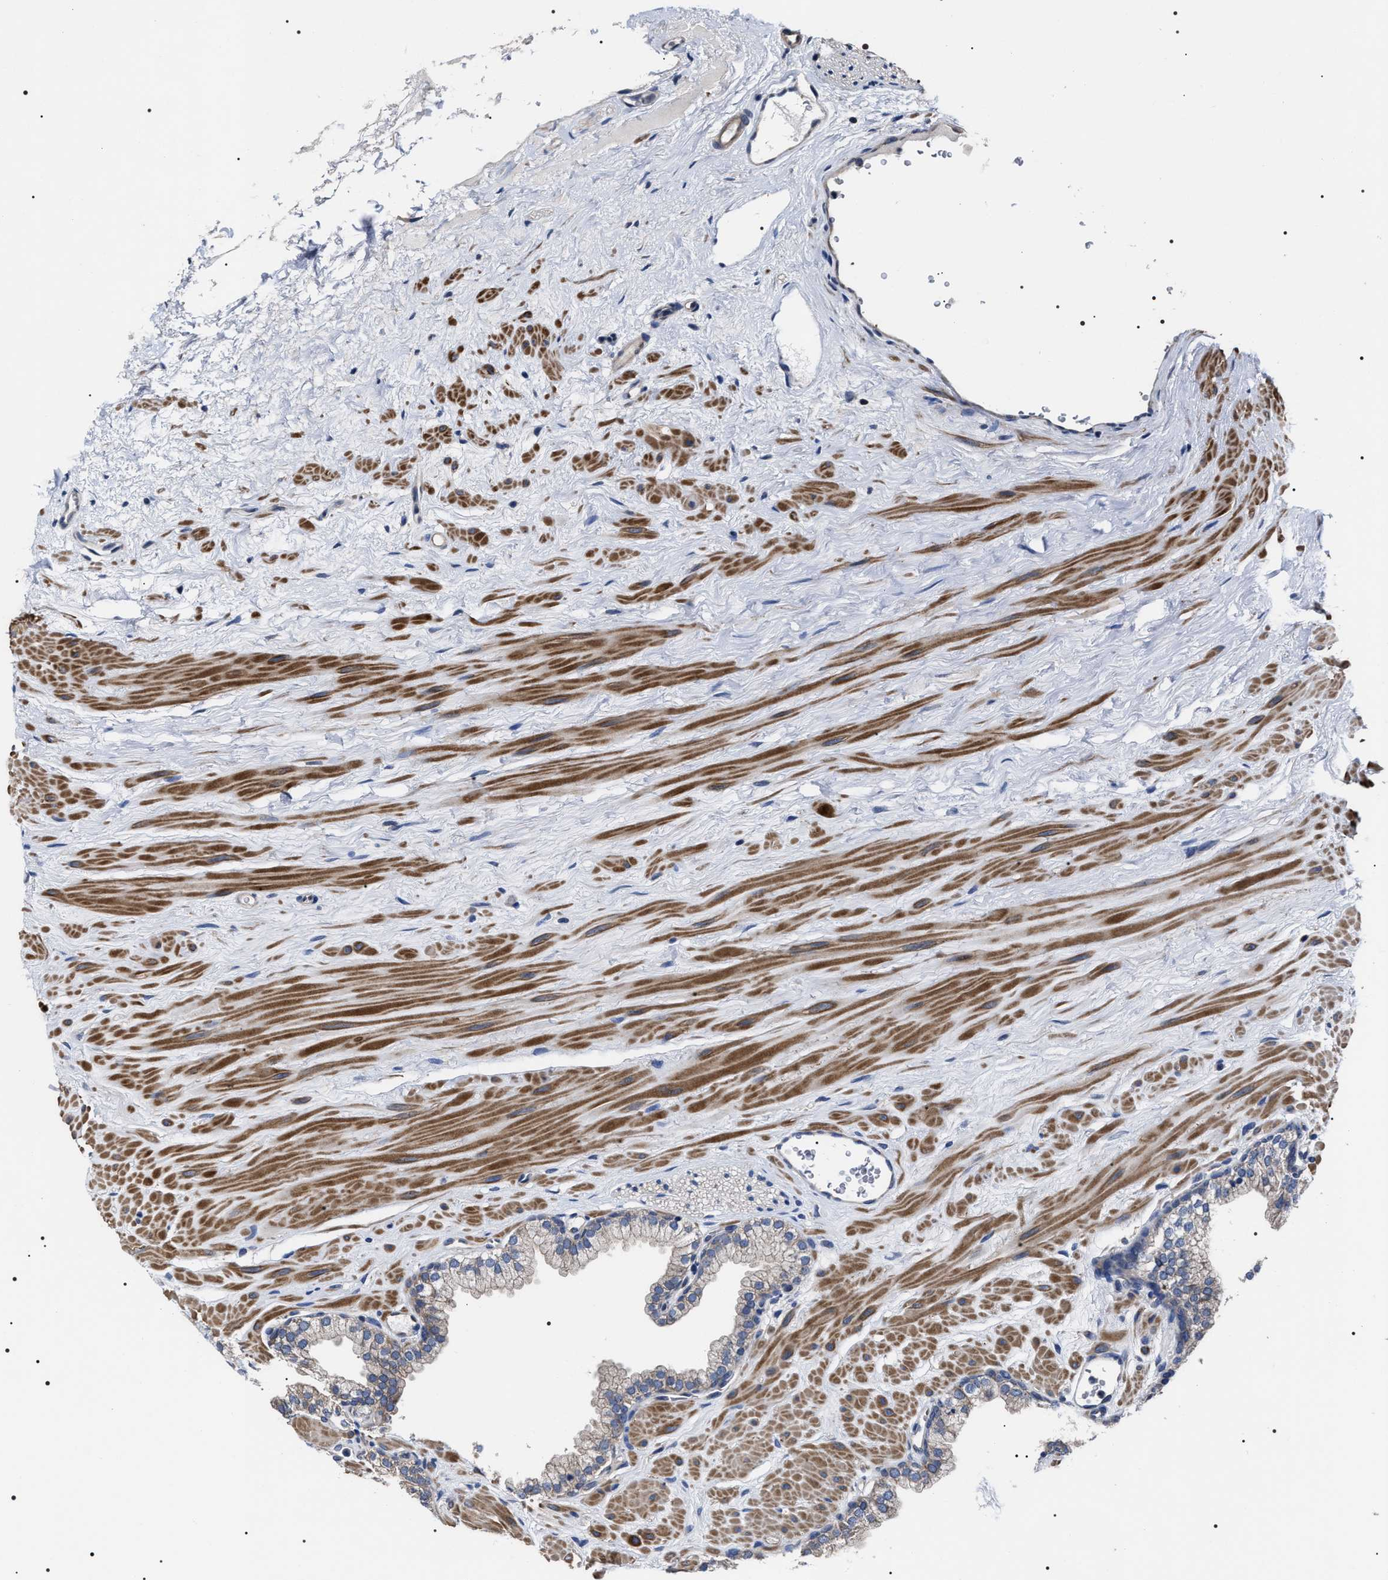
{"staining": {"intensity": "weak", "quantity": "25%-75%", "location": "cytoplasmic/membranous"}, "tissue": "prostate", "cell_type": "Glandular cells", "image_type": "normal", "snomed": [{"axis": "morphology", "description": "Normal tissue, NOS"}, {"axis": "morphology", "description": "Urothelial carcinoma, Low grade"}, {"axis": "topography", "description": "Urinary bladder"}, {"axis": "topography", "description": "Prostate"}], "caption": "Weak cytoplasmic/membranous positivity is present in approximately 25%-75% of glandular cells in normal prostate.", "gene": "MIS18A", "patient": {"sex": "male", "age": 60}}